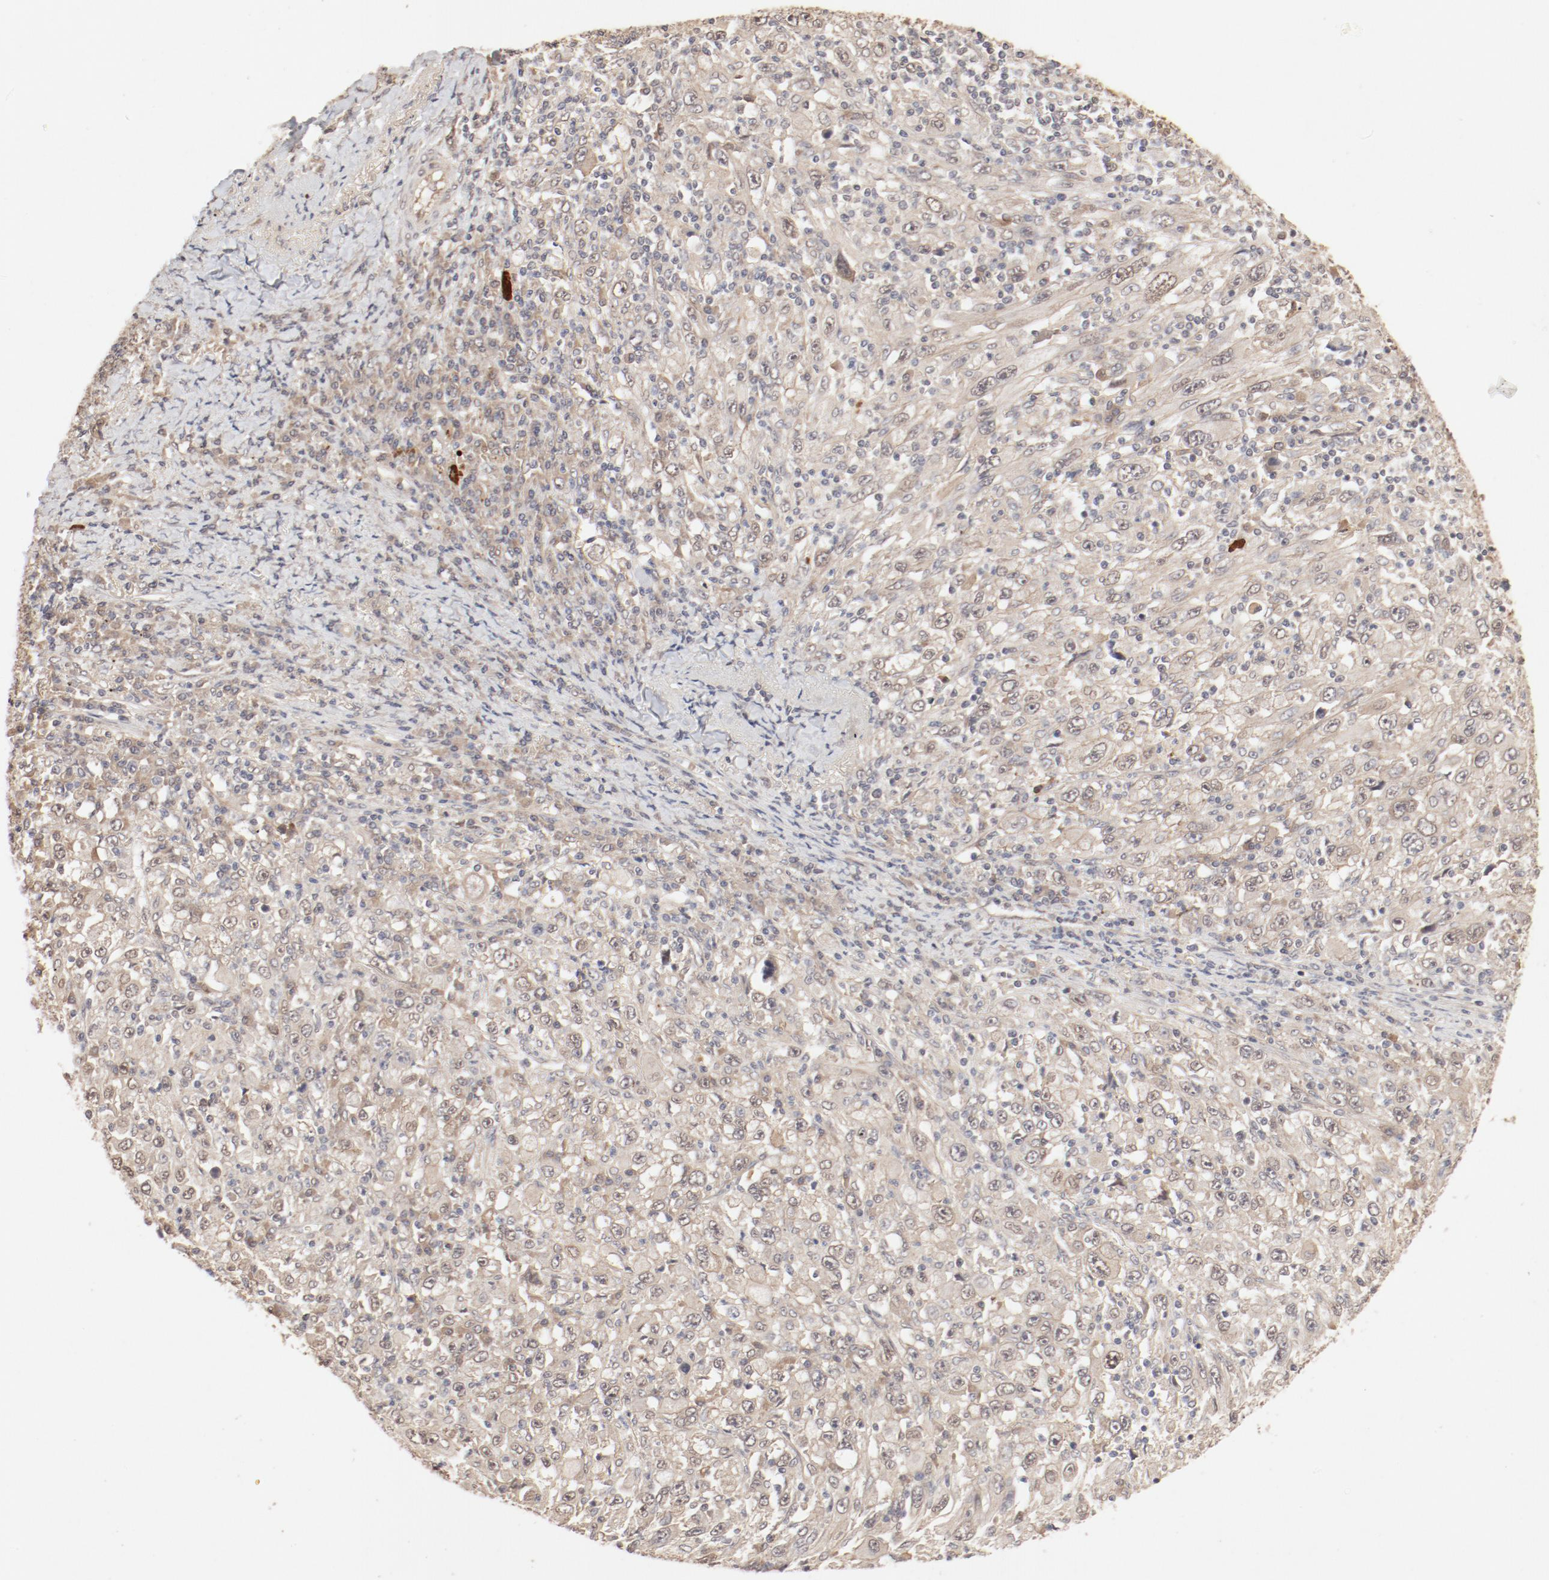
{"staining": {"intensity": "weak", "quantity": ">75%", "location": "cytoplasmic/membranous,nuclear"}, "tissue": "melanoma", "cell_type": "Tumor cells", "image_type": "cancer", "snomed": [{"axis": "morphology", "description": "Malignant melanoma, Metastatic site"}, {"axis": "topography", "description": "Skin"}], "caption": "High-power microscopy captured an immunohistochemistry image of melanoma, revealing weak cytoplasmic/membranous and nuclear staining in approximately >75% of tumor cells. The staining was performed using DAB, with brown indicating positive protein expression. Nuclei are stained blue with hematoxylin.", "gene": "IL3RA", "patient": {"sex": "female", "age": 56}}